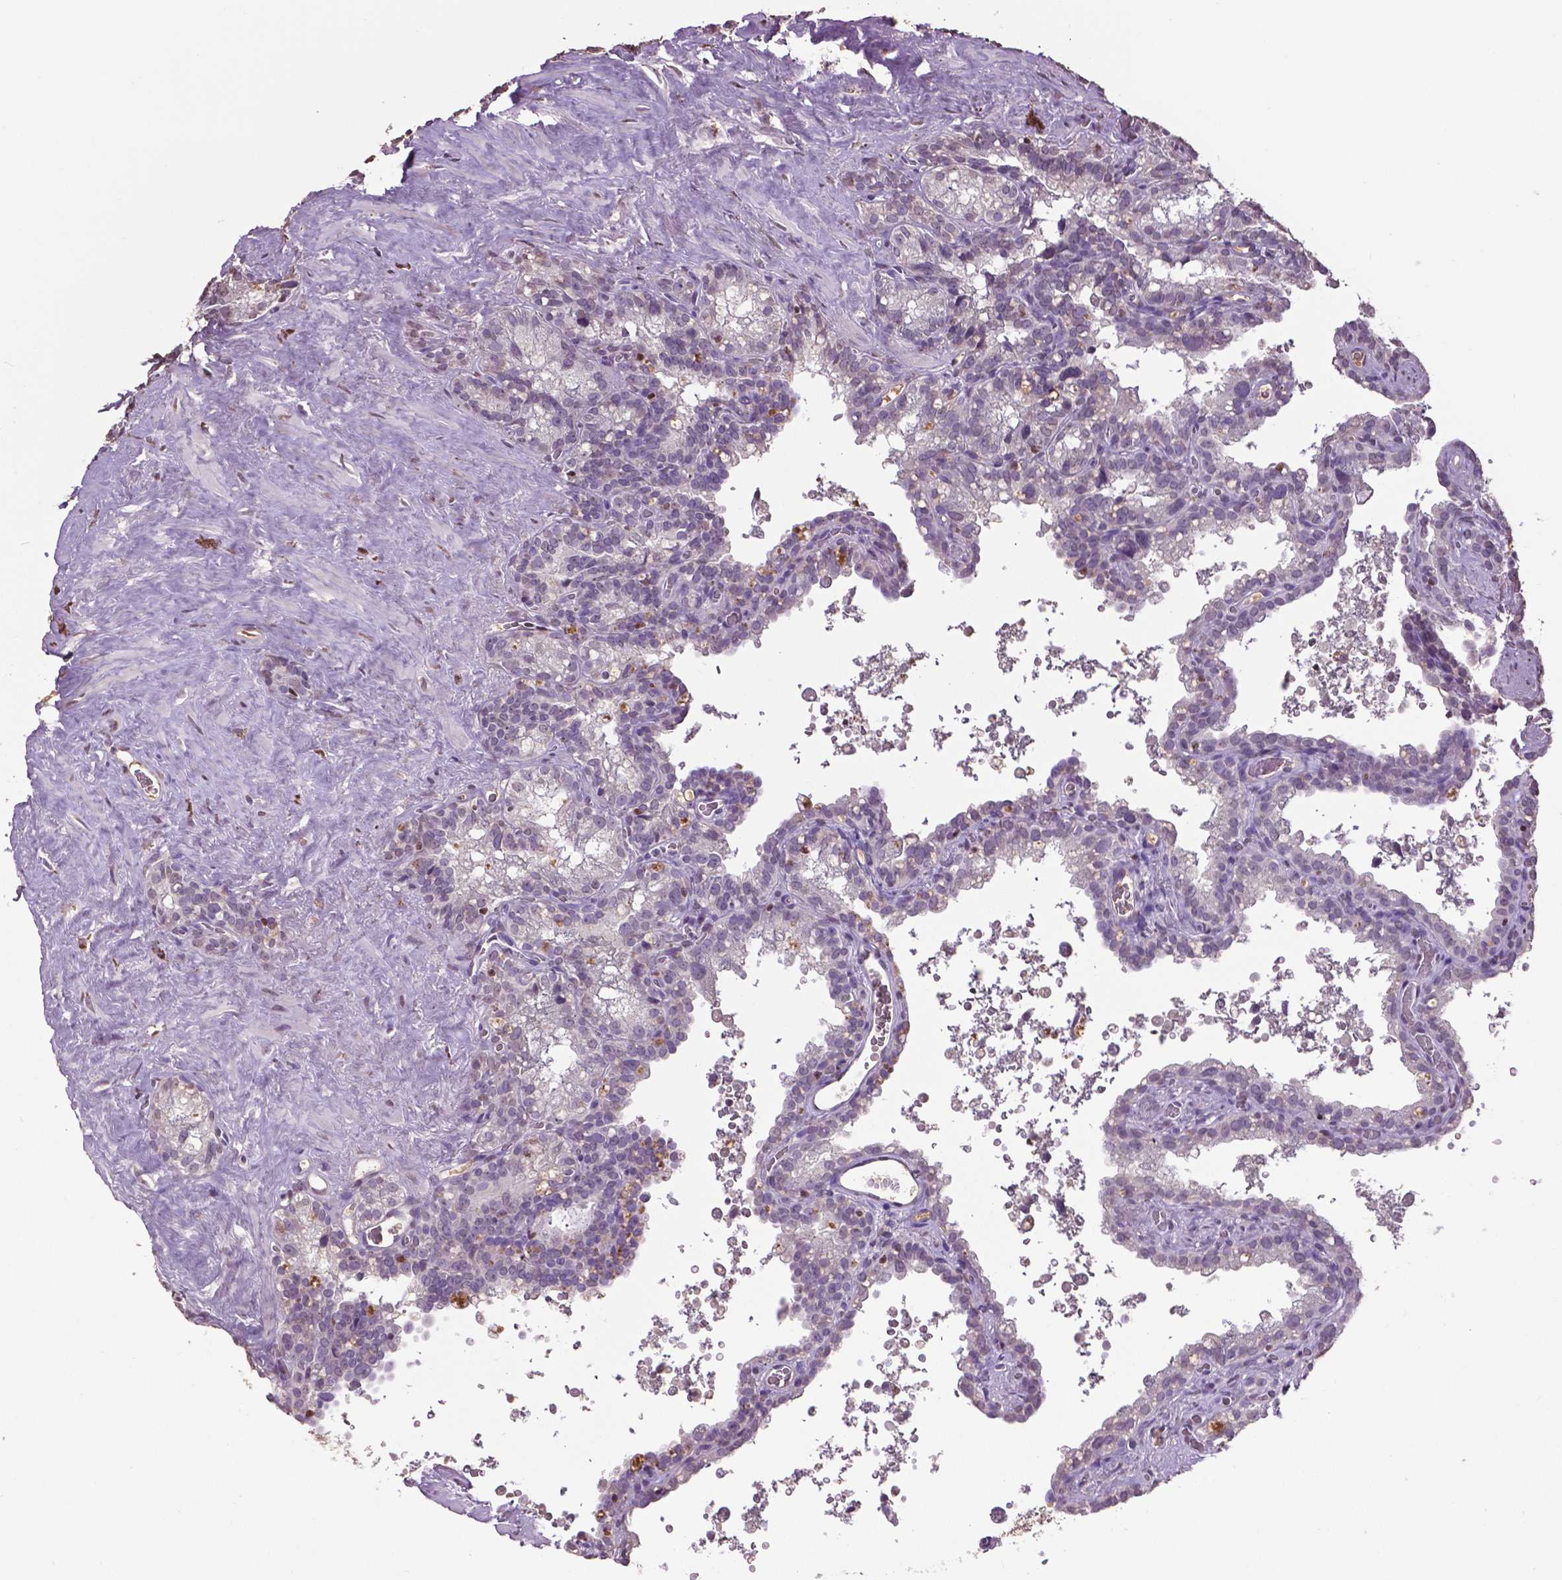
{"staining": {"intensity": "negative", "quantity": "none", "location": "none"}, "tissue": "seminal vesicle", "cell_type": "Glandular cells", "image_type": "normal", "snomed": [{"axis": "morphology", "description": "Normal tissue, NOS"}, {"axis": "topography", "description": "Prostate"}, {"axis": "topography", "description": "Seminal veicle"}], "caption": "Glandular cells show no significant protein positivity in benign seminal vesicle. (DAB immunohistochemistry with hematoxylin counter stain).", "gene": "RUNX3", "patient": {"sex": "male", "age": 71}}